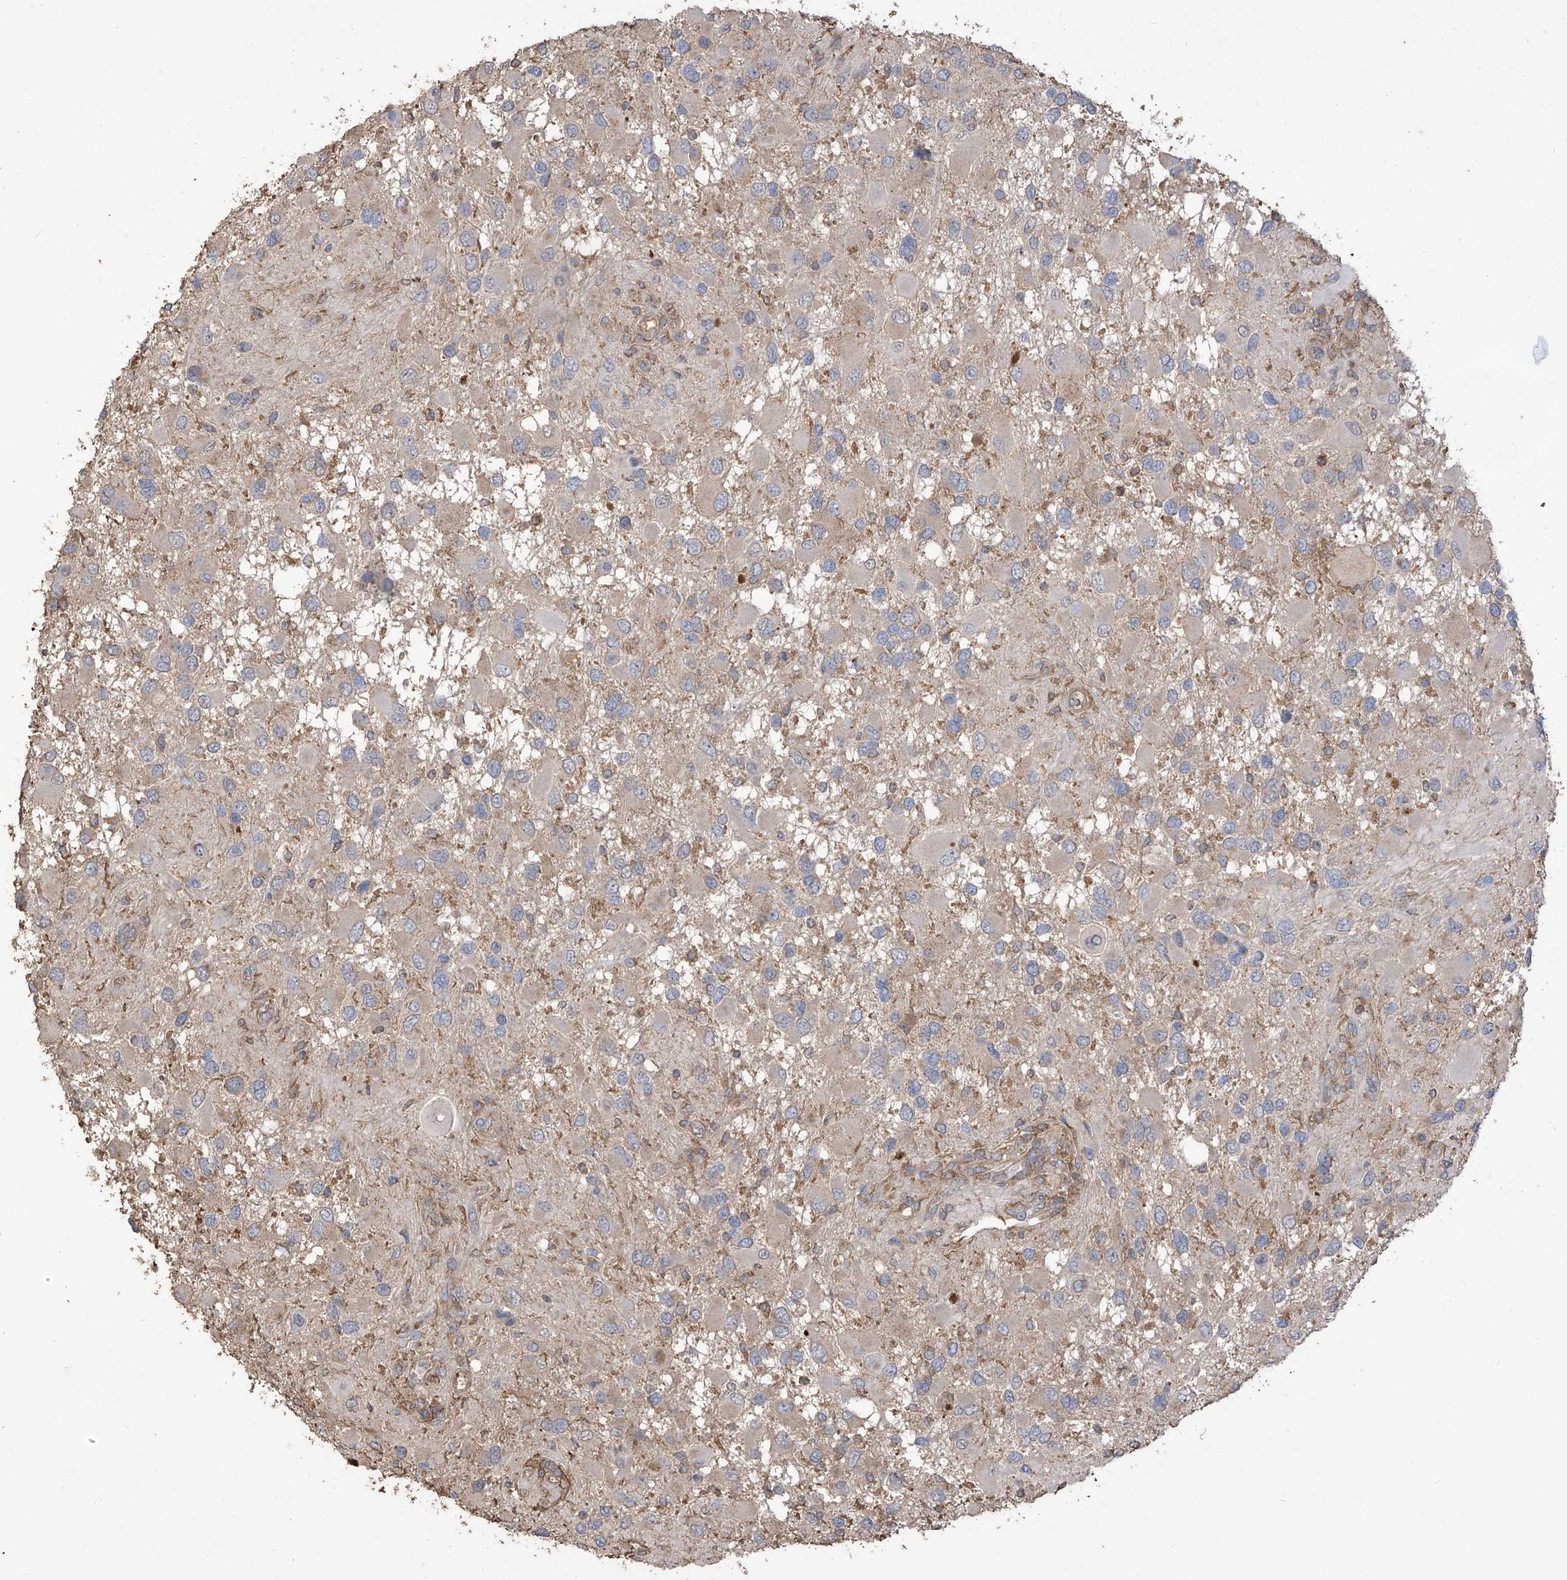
{"staining": {"intensity": "negative", "quantity": "none", "location": "none"}, "tissue": "glioma", "cell_type": "Tumor cells", "image_type": "cancer", "snomed": [{"axis": "morphology", "description": "Glioma, malignant, High grade"}, {"axis": "topography", "description": "Brain"}], "caption": "A micrograph of human malignant glioma (high-grade) is negative for staining in tumor cells.", "gene": "COX10", "patient": {"sex": "male", "age": 53}}